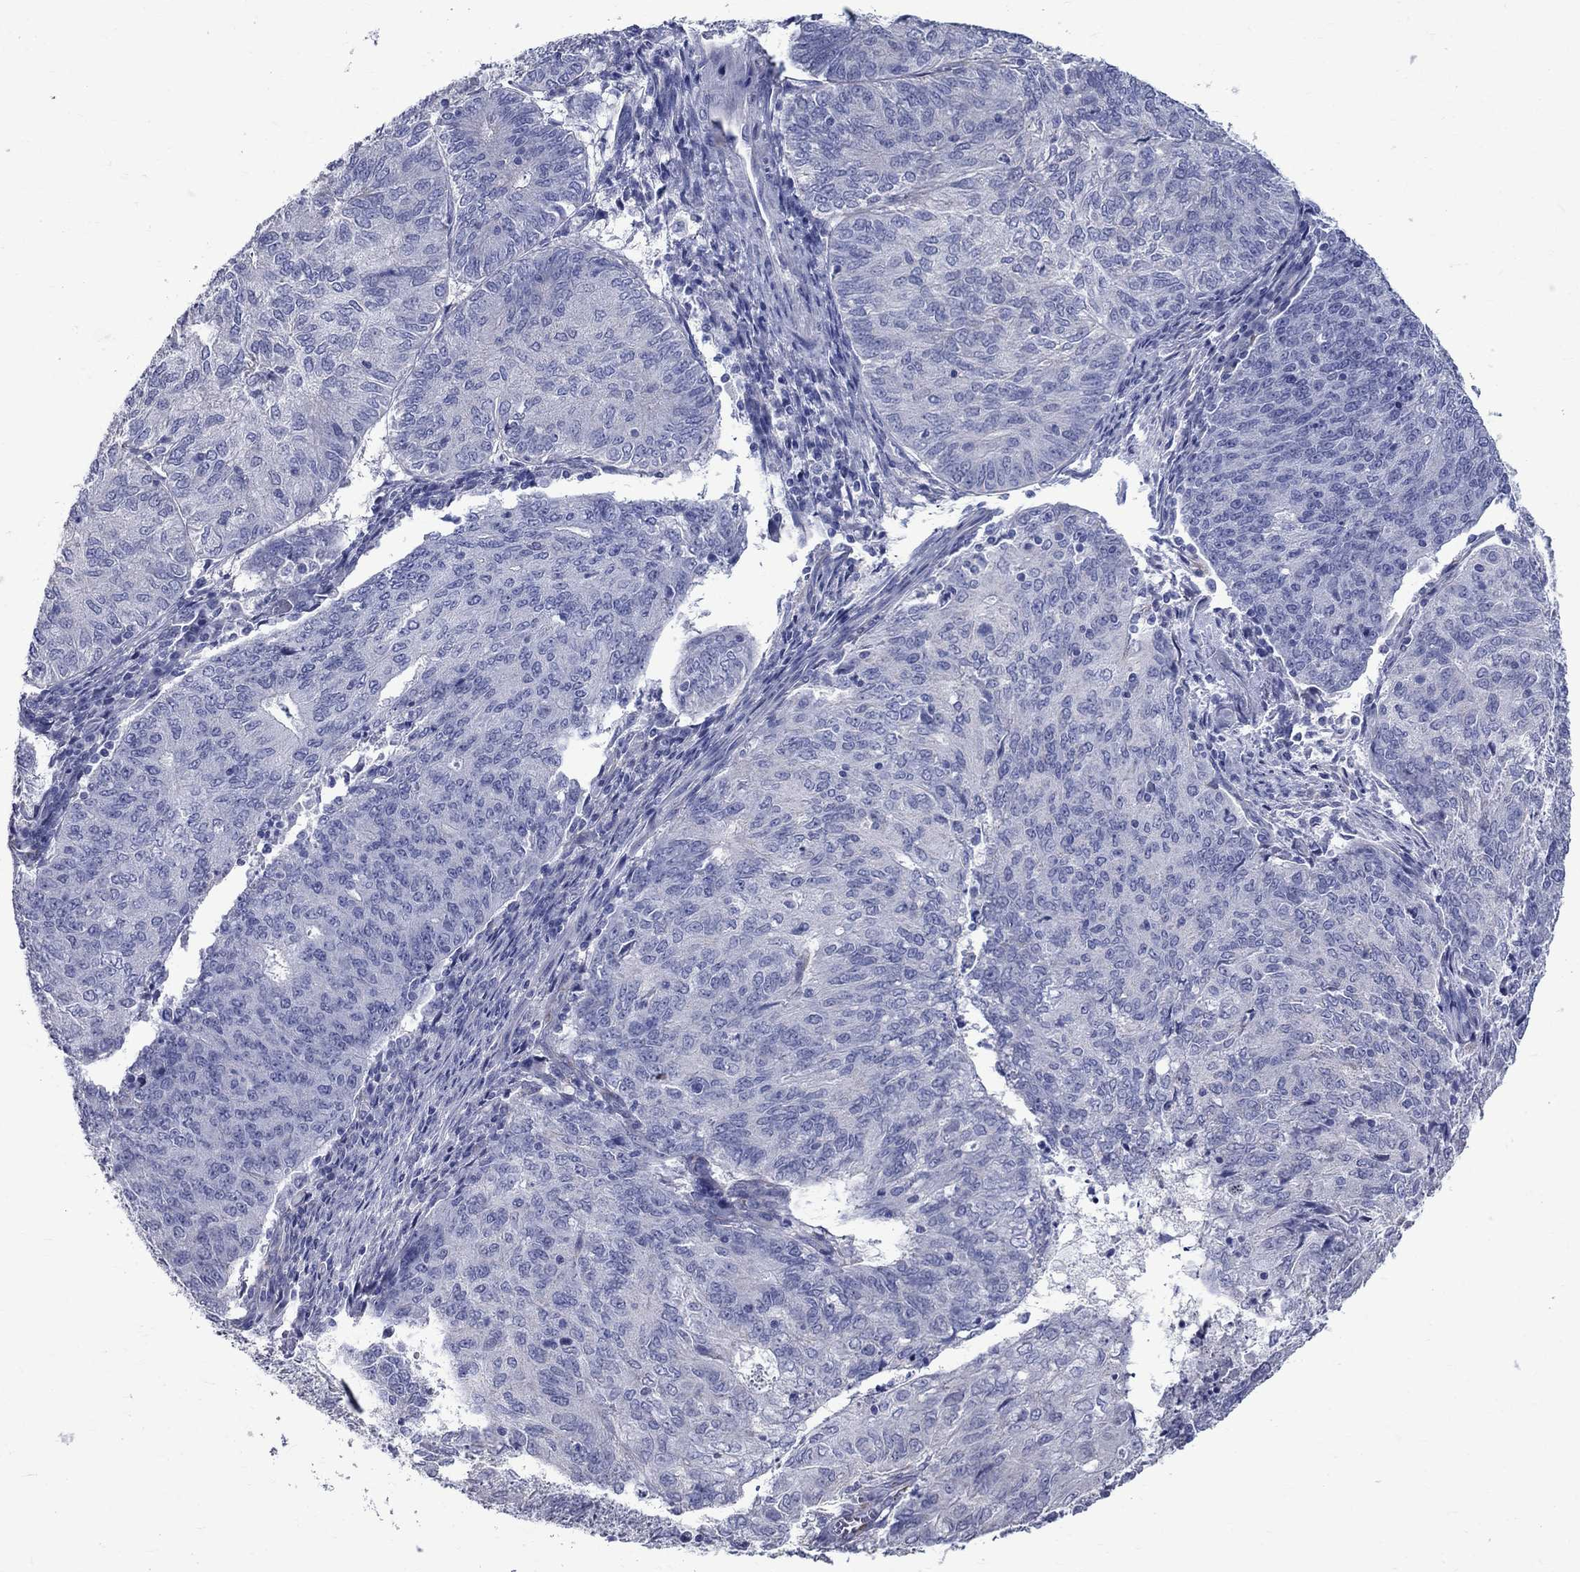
{"staining": {"intensity": "negative", "quantity": "none", "location": "none"}, "tissue": "endometrial cancer", "cell_type": "Tumor cells", "image_type": "cancer", "snomed": [{"axis": "morphology", "description": "Adenocarcinoma, NOS"}, {"axis": "topography", "description": "Endometrium"}], "caption": "Tumor cells are negative for protein expression in human endometrial cancer (adenocarcinoma). The staining is performed using DAB brown chromogen with nuclei counter-stained in using hematoxylin.", "gene": "ANXA10", "patient": {"sex": "female", "age": 82}}